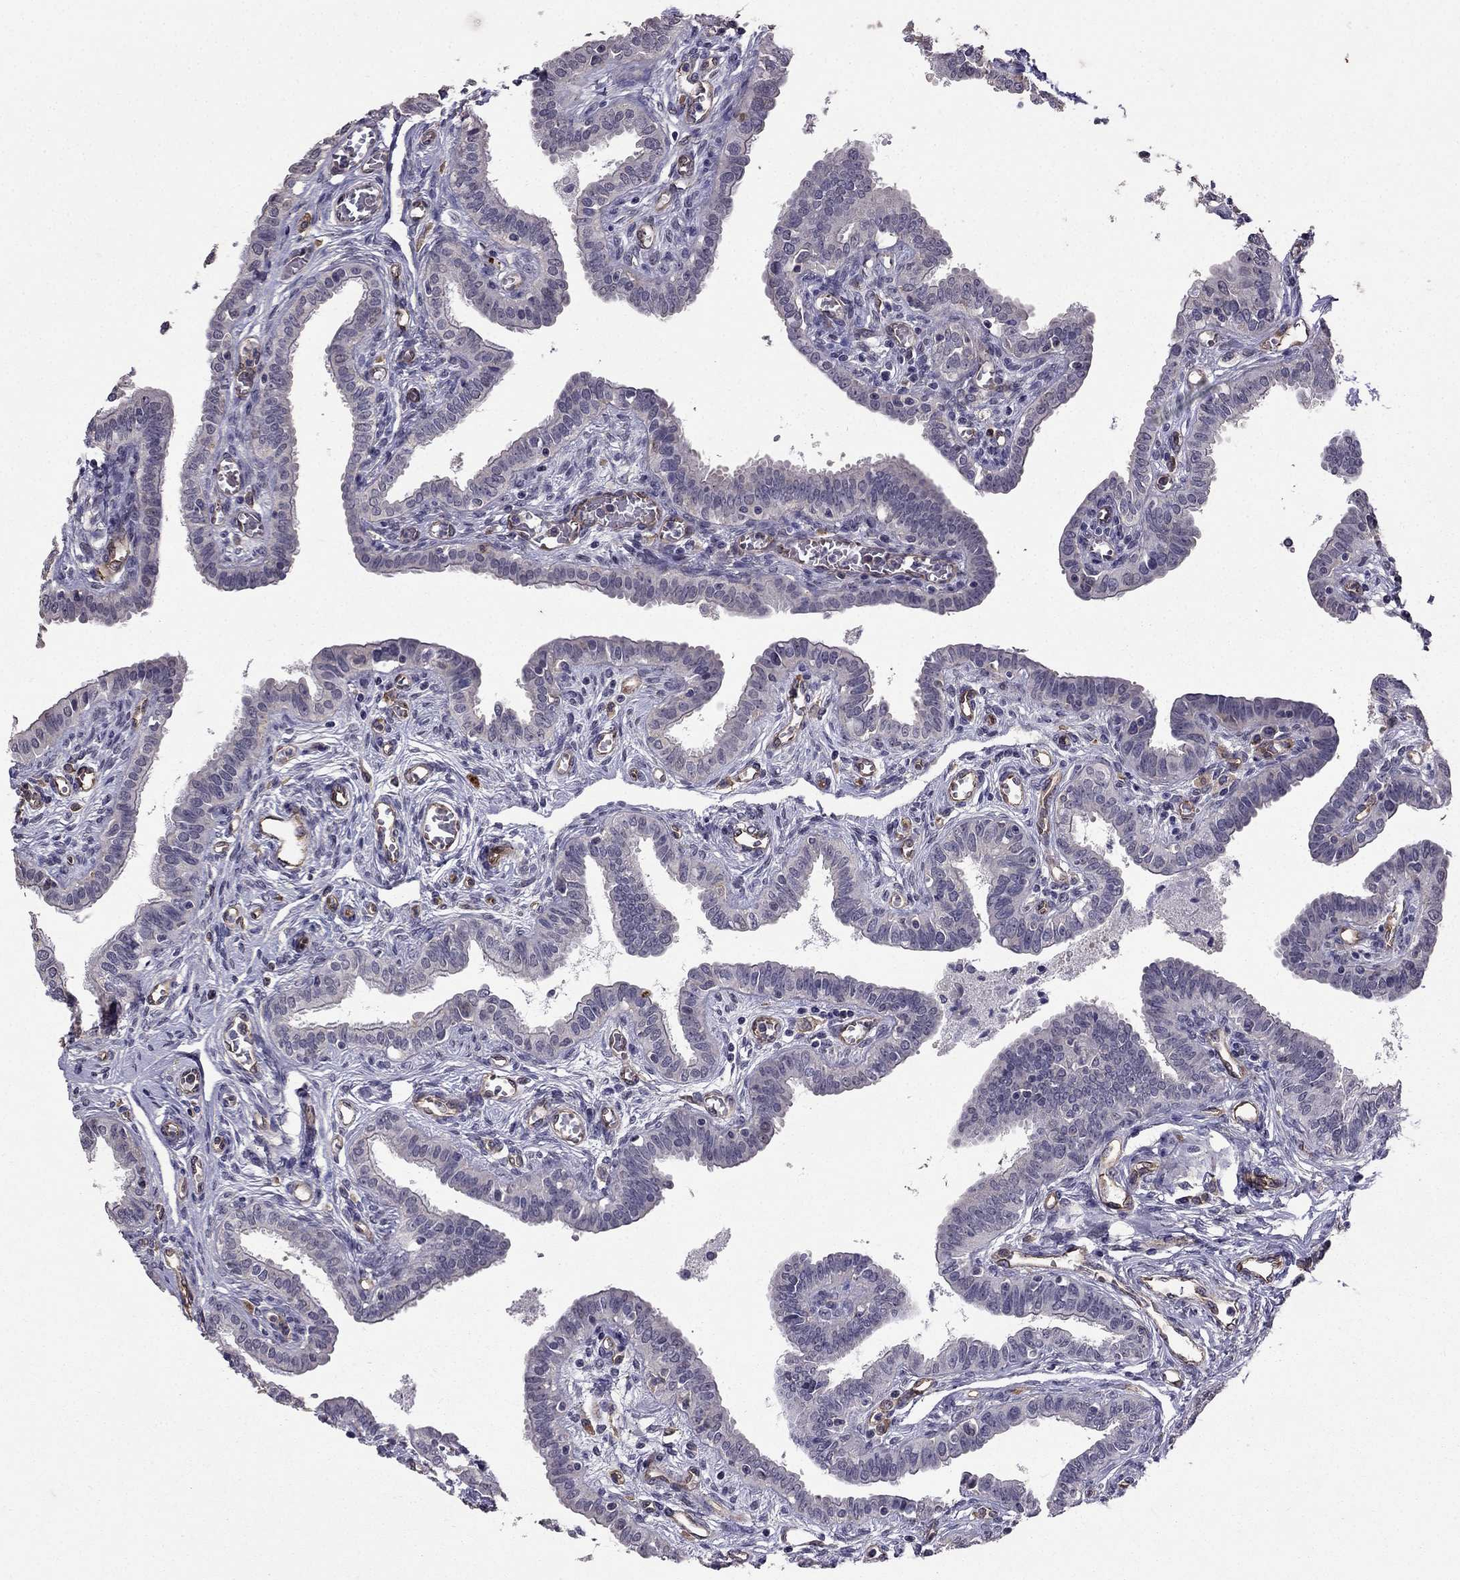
{"staining": {"intensity": "negative", "quantity": "none", "location": "none"}, "tissue": "fallopian tube", "cell_type": "Glandular cells", "image_type": "normal", "snomed": [{"axis": "morphology", "description": "Normal tissue, NOS"}, {"axis": "morphology", "description": "Carcinoma, endometroid"}, {"axis": "topography", "description": "Fallopian tube"}, {"axis": "topography", "description": "Ovary"}], "caption": "This micrograph is of normal fallopian tube stained with immunohistochemistry to label a protein in brown with the nuclei are counter-stained blue. There is no positivity in glandular cells.", "gene": "RASIP1", "patient": {"sex": "female", "age": 42}}